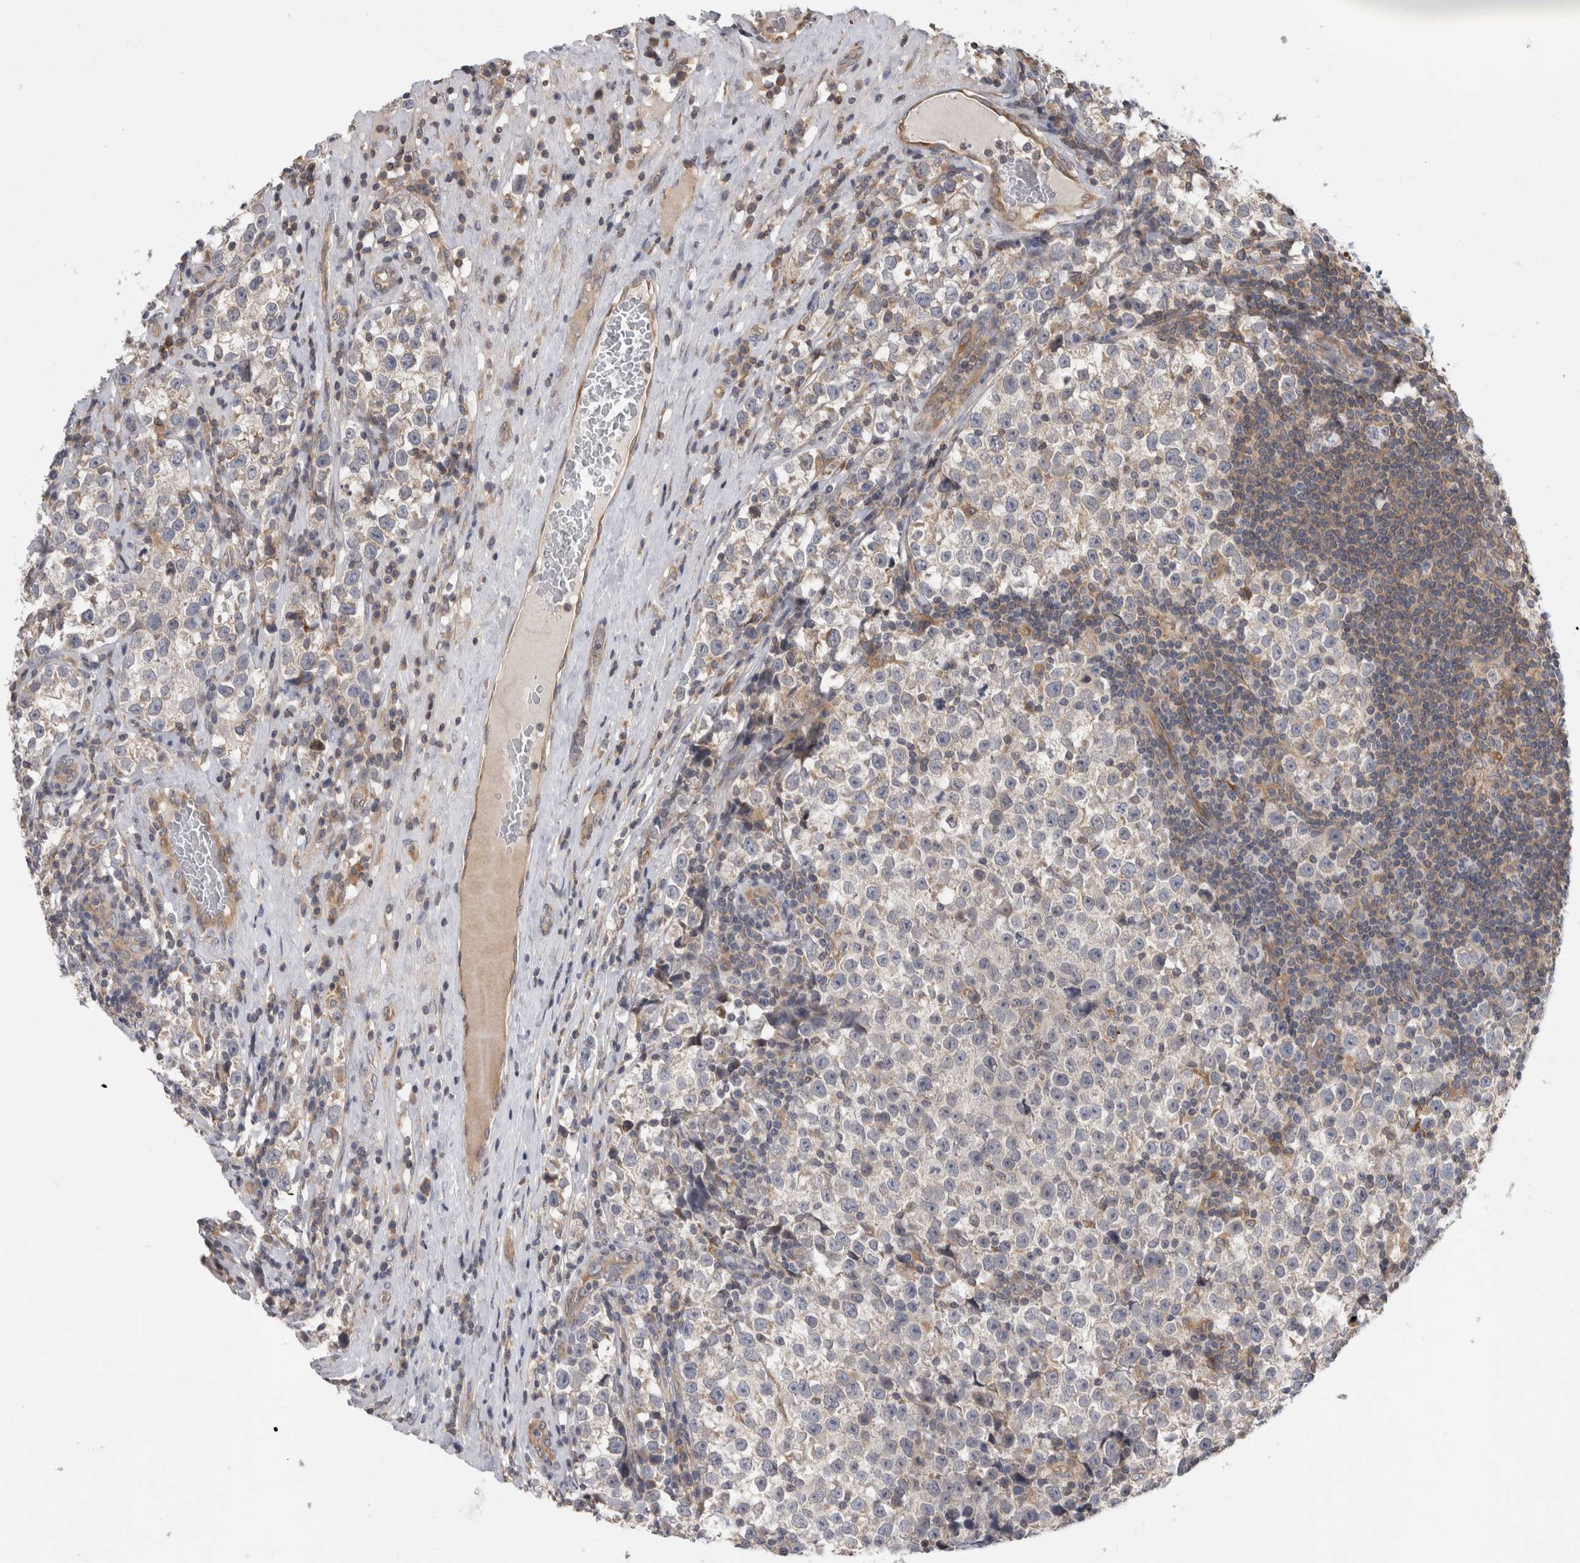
{"staining": {"intensity": "weak", "quantity": "<25%", "location": "cytoplasmic/membranous"}, "tissue": "testis cancer", "cell_type": "Tumor cells", "image_type": "cancer", "snomed": [{"axis": "morphology", "description": "Normal tissue, NOS"}, {"axis": "morphology", "description": "Seminoma, NOS"}, {"axis": "topography", "description": "Testis"}], "caption": "Testis cancer (seminoma) stained for a protein using immunohistochemistry exhibits no expression tumor cells.", "gene": "PARP6", "patient": {"sex": "male", "age": 43}}